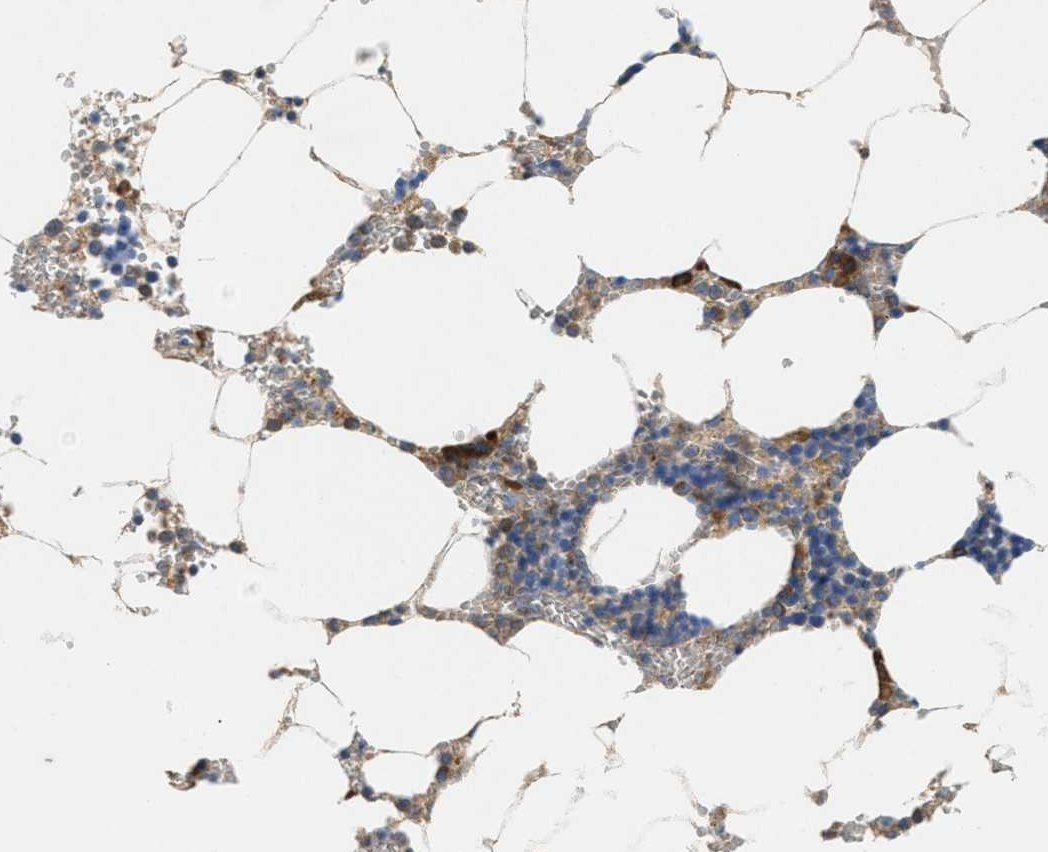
{"staining": {"intensity": "moderate", "quantity": "25%-75%", "location": "cytoplasmic/membranous"}, "tissue": "bone marrow", "cell_type": "Hematopoietic cells", "image_type": "normal", "snomed": [{"axis": "morphology", "description": "Normal tissue, NOS"}, {"axis": "topography", "description": "Bone marrow"}], "caption": "A high-resolution micrograph shows immunohistochemistry staining of benign bone marrow, which displays moderate cytoplasmic/membranous expression in approximately 25%-75% of hematopoietic cells.", "gene": "DYNC2I1", "patient": {"sex": "male", "age": 70}}